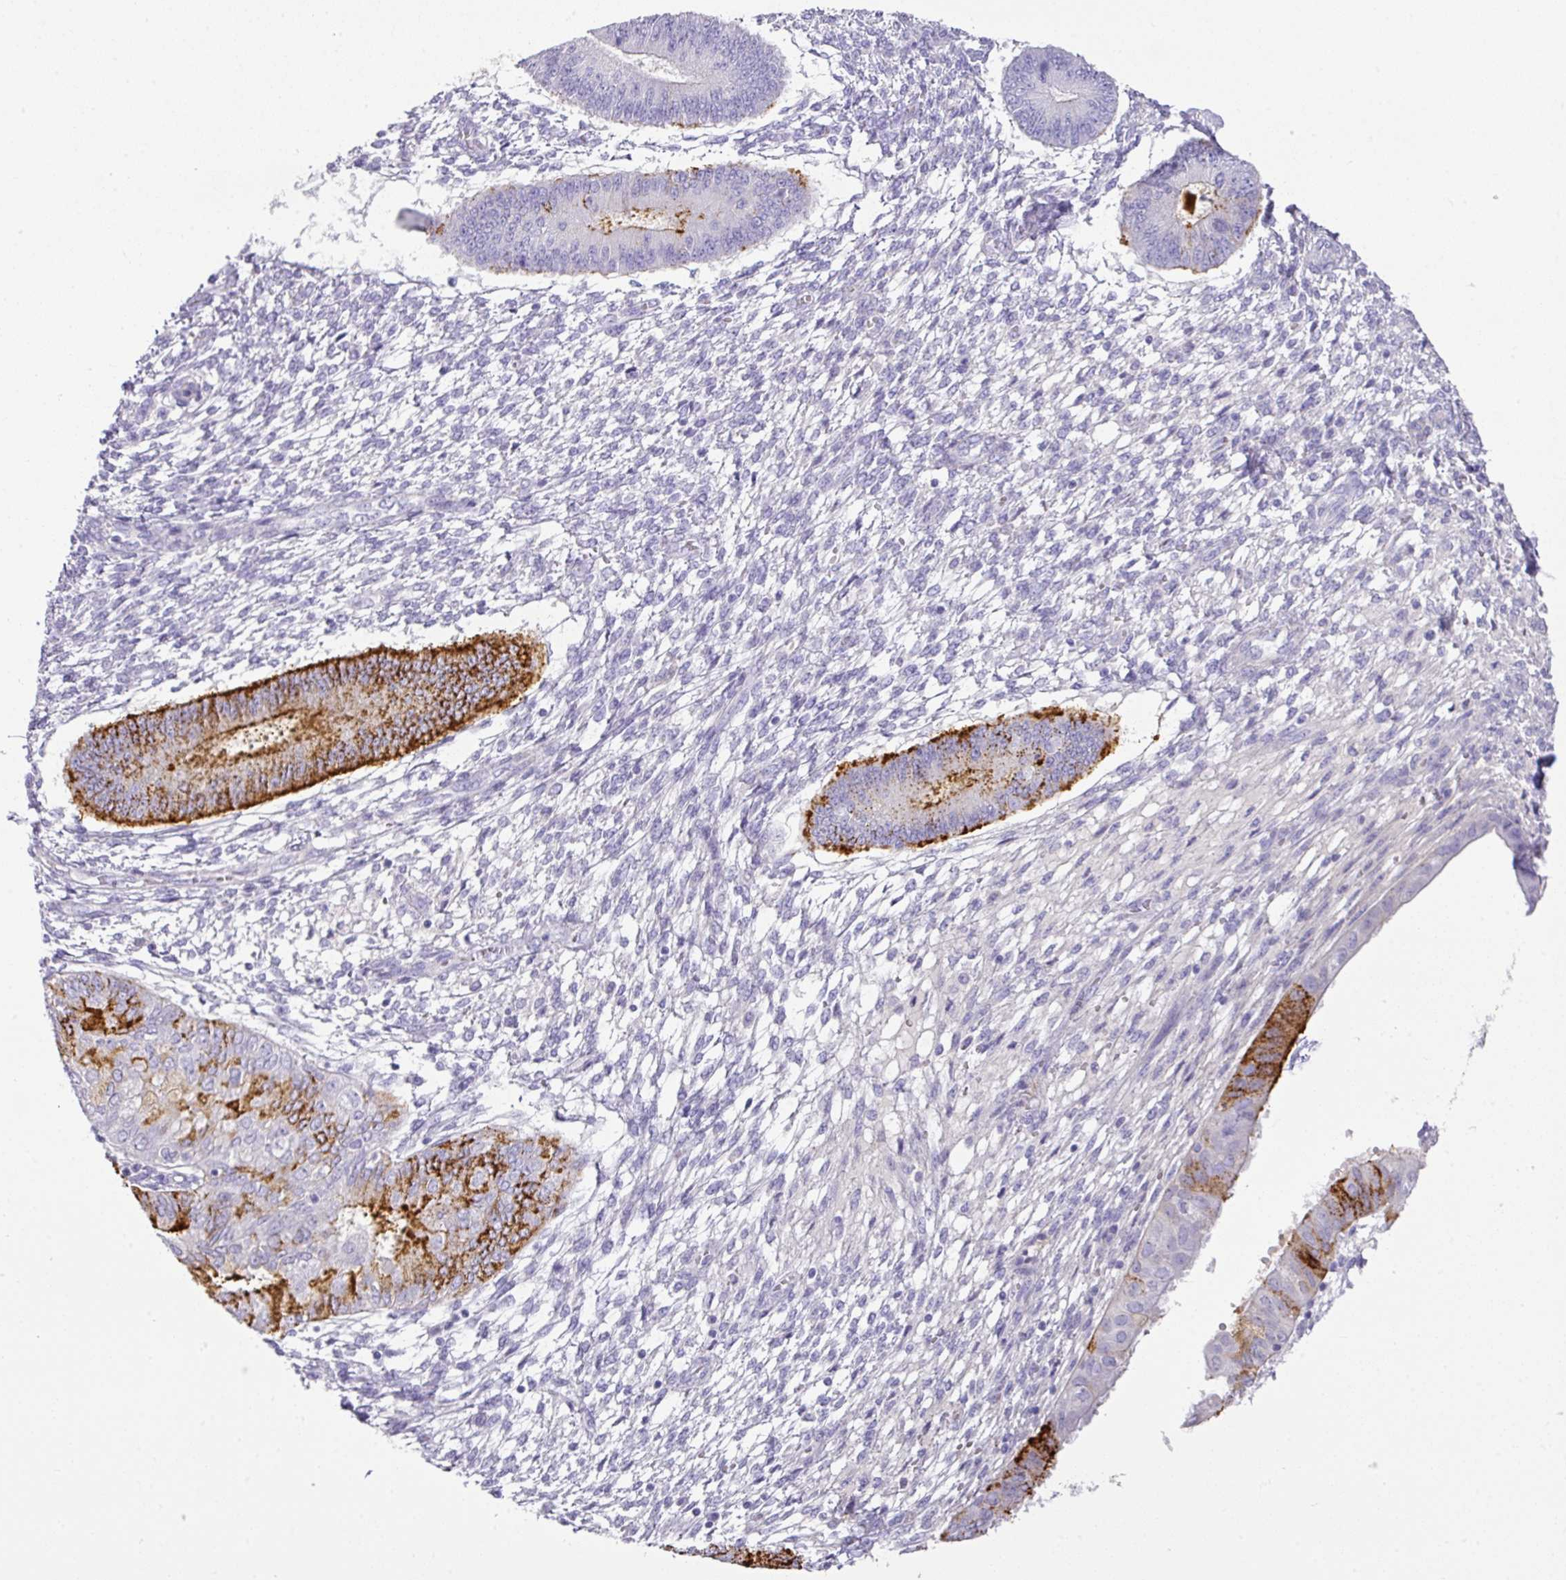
{"staining": {"intensity": "negative", "quantity": "none", "location": "none"}, "tissue": "endometrium", "cell_type": "Cells in endometrial stroma", "image_type": "normal", "snomed": [{"axis": "morphology", "description": "Normal tissue, NOS"}, {"axis": "topography", "description": "Endometrium"}], "caption": "This photomicrograph is of unremarkable endometrium stained with immunohistochemistry (IHC) to label a protein in brown with the nuclei are counter-stained blue. There is no expression in cells in endometrial stroma.", "gene": "TARM1", "patient": {"sex": "female", "age": 49}}